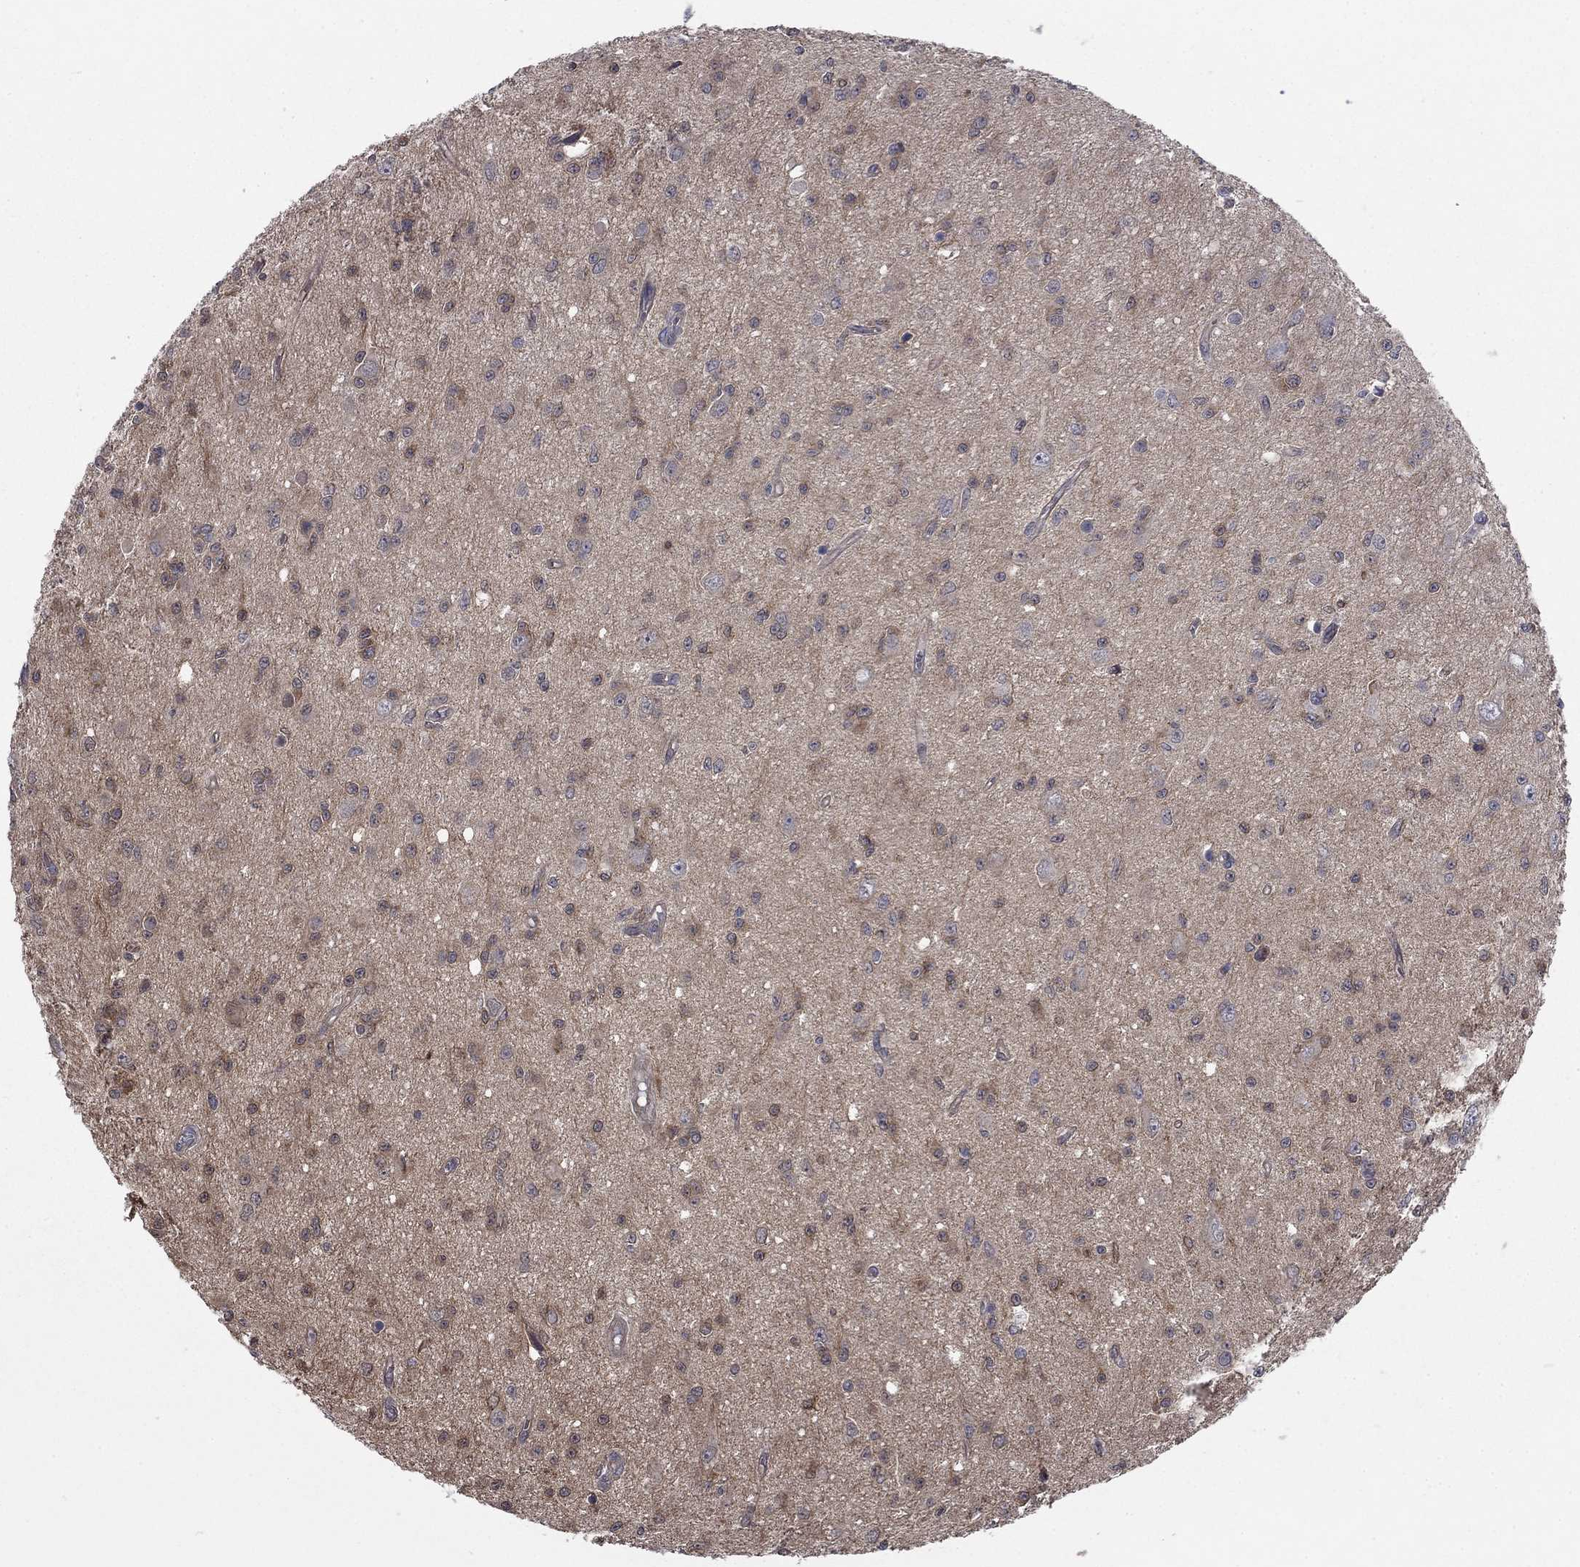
{"staining": {"intensity": "negative", "quantity": "none", "location": "none"}, "tissue": "glioma", "cell_type": "Tumor cells", "image_type": "cancer", "snomed": [{"axis": "morphology", "description": "Glioma, malignant, Low grade"}, {"axis": "topography", "description": "Brain"}], "caption": "An immunohistochemistry (IHC) image of malignant glioma (low-grade) is shown. There is no staining in tumor cells of malignant glioma (low-grade).", "gene": "PDZD2", "patient": {"sex": "female", "age": 45}}